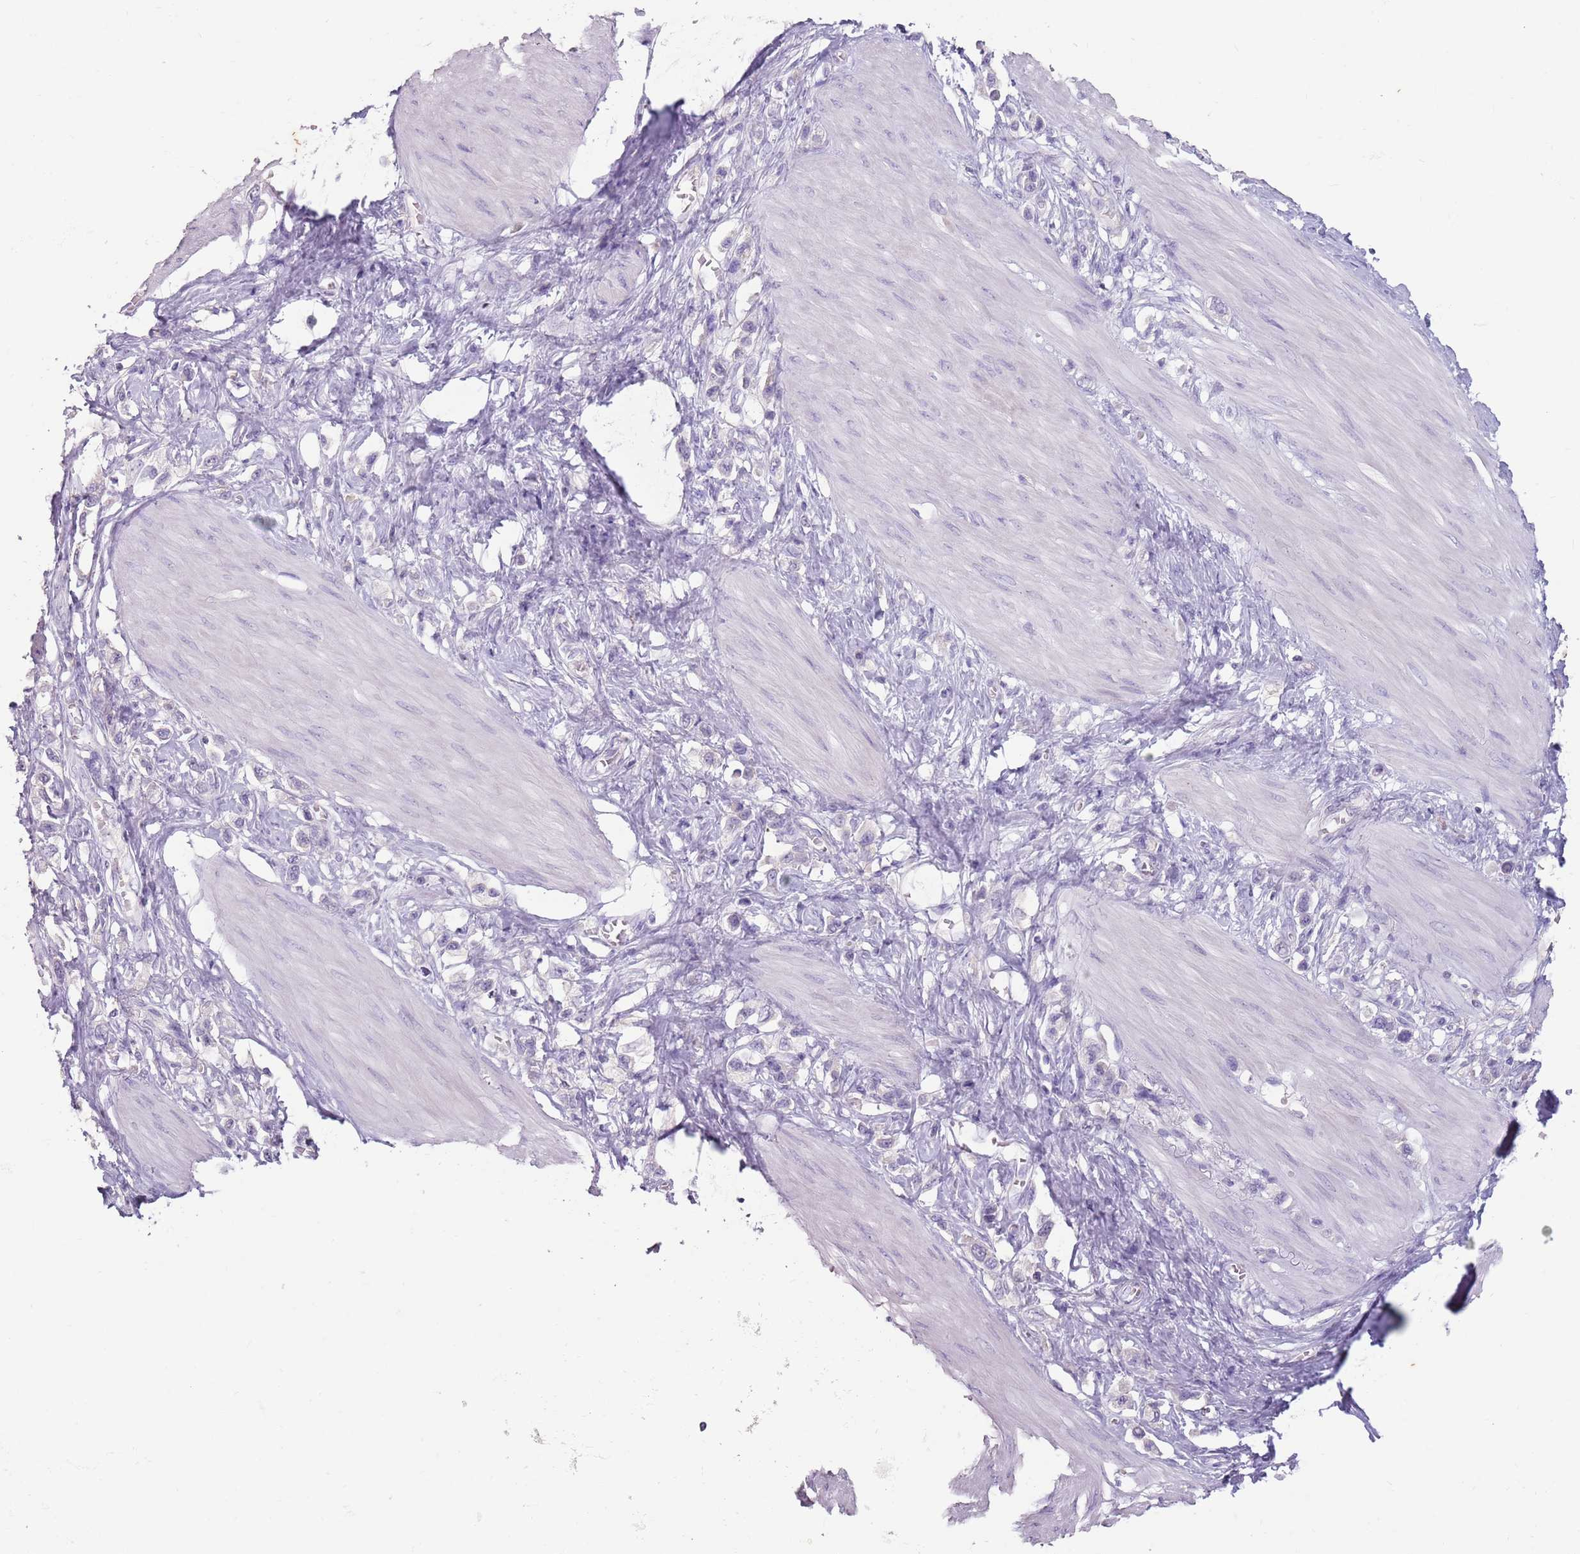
{"staining": {"intensity": "negative", "quantity": "none", "location": "none"}, "tissue": "stomach cancer", "cell_type": "Tumor cells", "image_type": "cancer", "snomed": [{"axis": "morphology", "description": "Adenocarcinoma, NOS"}, {"axis": "topography", "description": "Stomach"}], "caption": "DAB immunohistochemical staining of stomach cancer demonstrates no significant positivity in tumor cells.", "gene": "STYK1", "patient": {"sex": "female", "age": 65}}